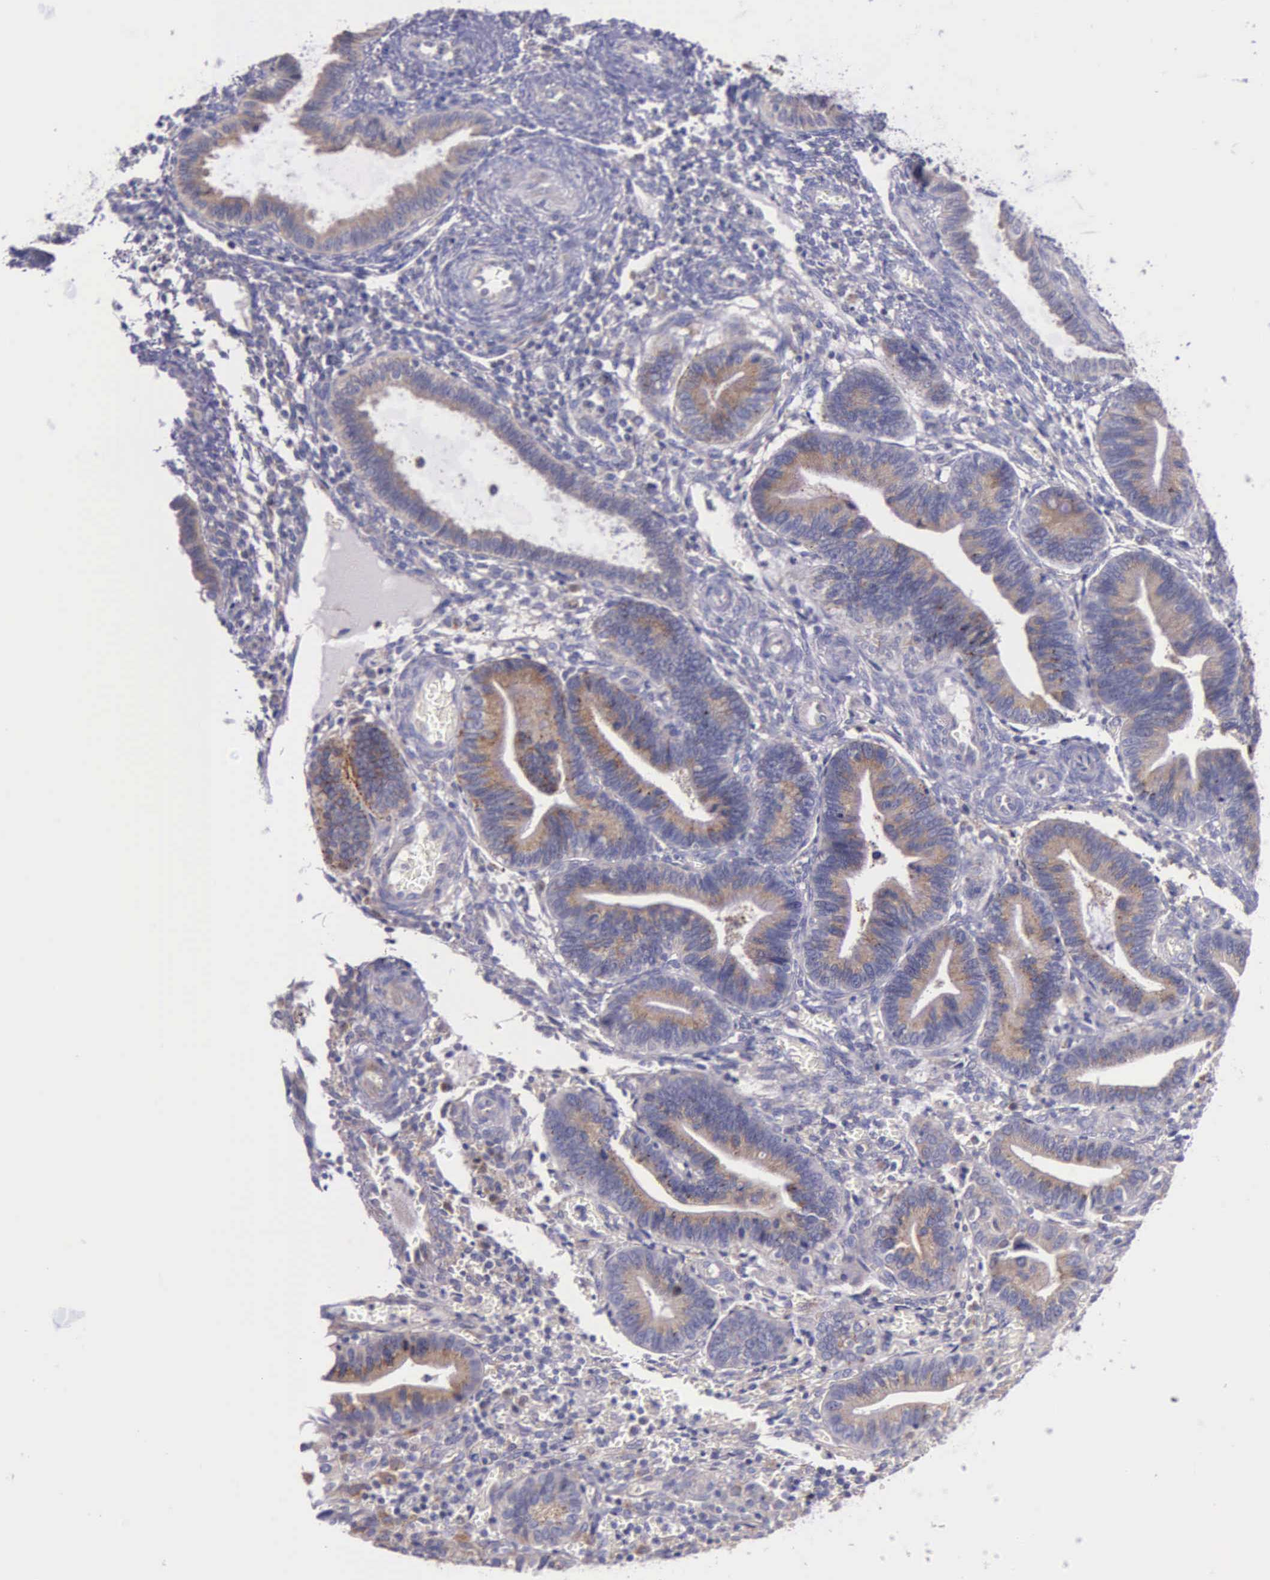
{"staining": {"intensity": "negative", "quantity": "none", "location": "none"}, "tissue": "endometrium", "cell_type": "Cells in endometrial stroma", "image_type": "normal", "snomed": [{"axis": "morphology", "description": "Normal tissue, NOS"}, {"axis": "topography", "description": "Endometrium"}], "caption": "Normal endometrium was stained to show a protein in brown. There is no significant staining in cells in endometrial stroma. (Immunohistochemistry (ihc), brightfield microscopy, high magnification).", "gene": "CTAGE15", "patient": {"sex": "female", "age": 36}}